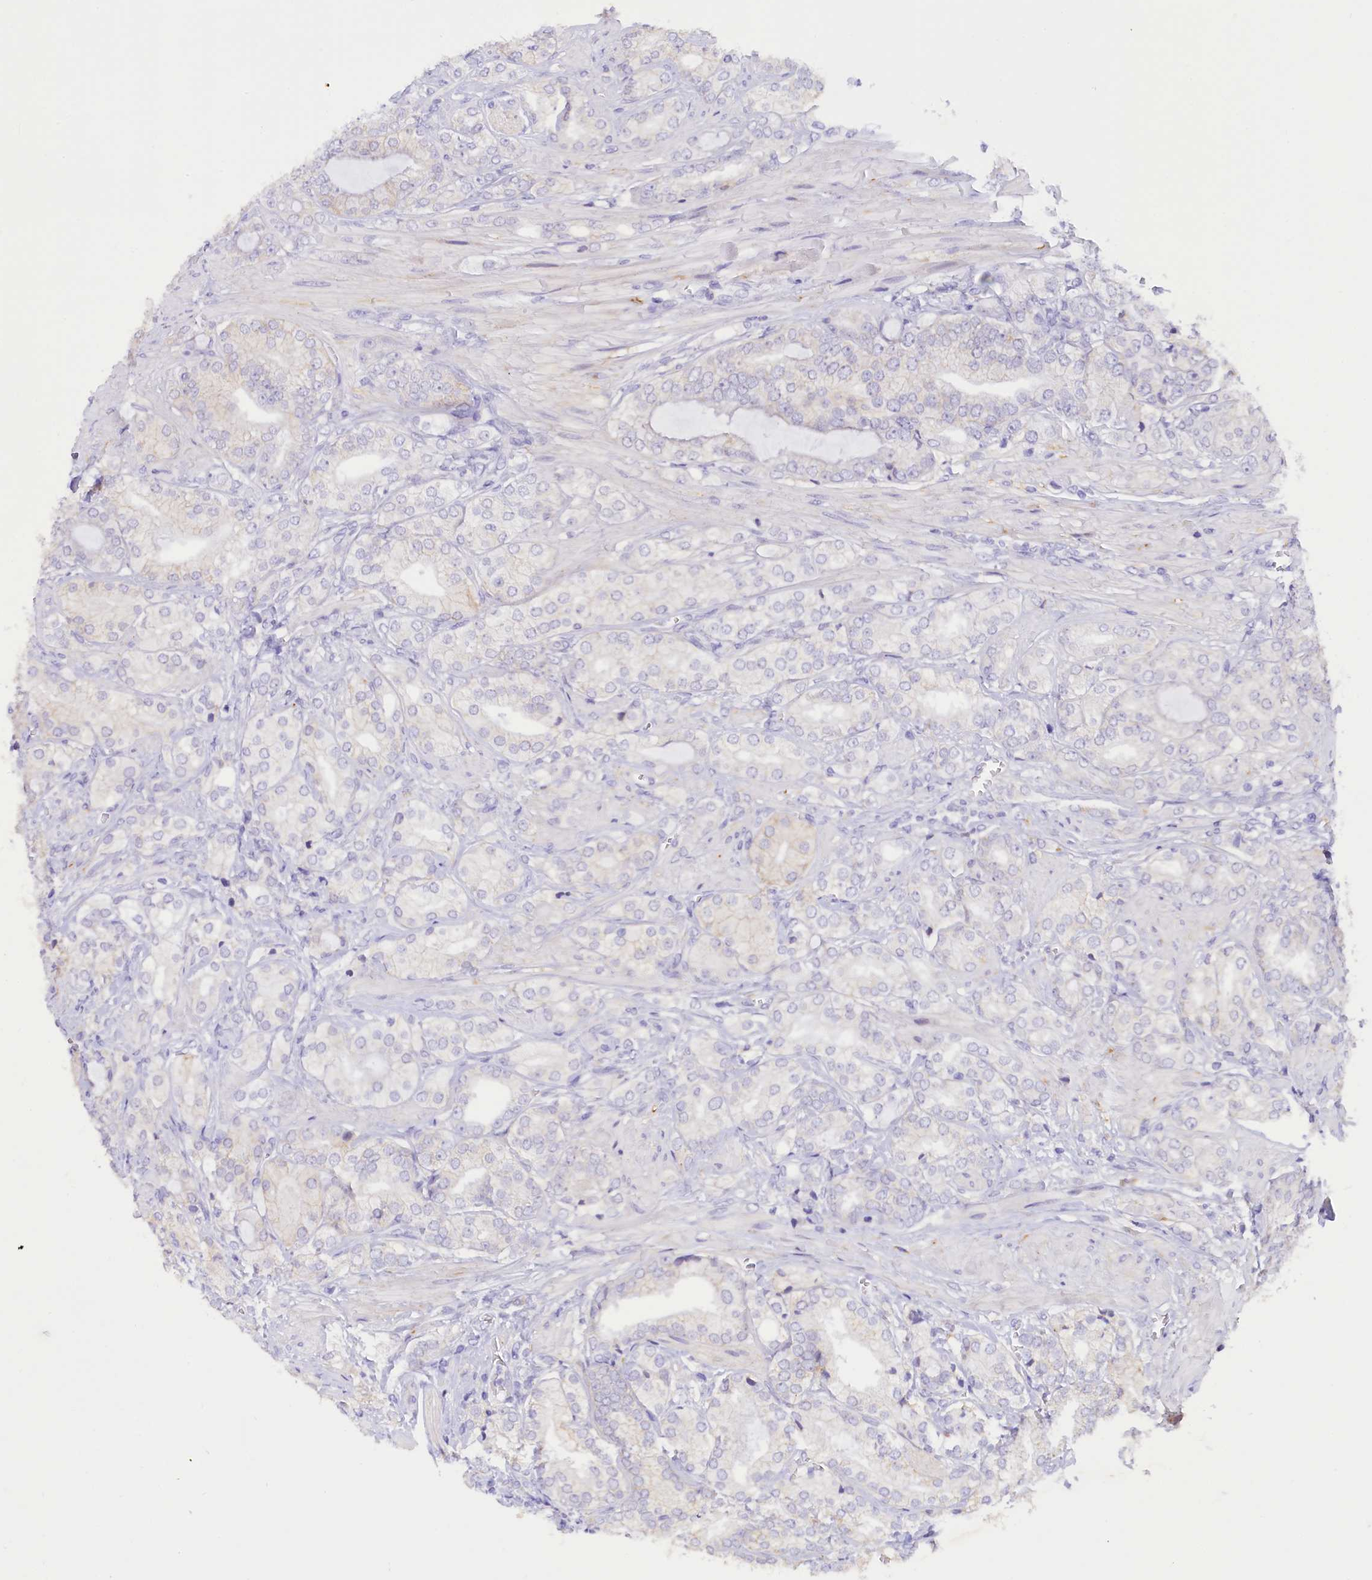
{"staining": {"intensity": "negative", "quantity": "none", "location": "none"}, "tissue": "prostate cancer", "cell_type": "Tumor cells", "image_type": "cancer", "snomed": [{"axis": "morphology", "description": "Adenocarcinoma, High grade"}, {"axis": "topography", "description": "Prostate"}], "caption": "Prostate cancer (adenocarcinoma (high-grade)) was stained to show a protein in brown. There is no significant staining in tumor cells. (Stains: DAB (3,3'-diaminobenzidine) IHC with hematoxylin counter stain, Microscopy: brightfield microscopy at high magnification).", "gene": "COL6A5", "patient": {"sex": "male", "age": 50}}